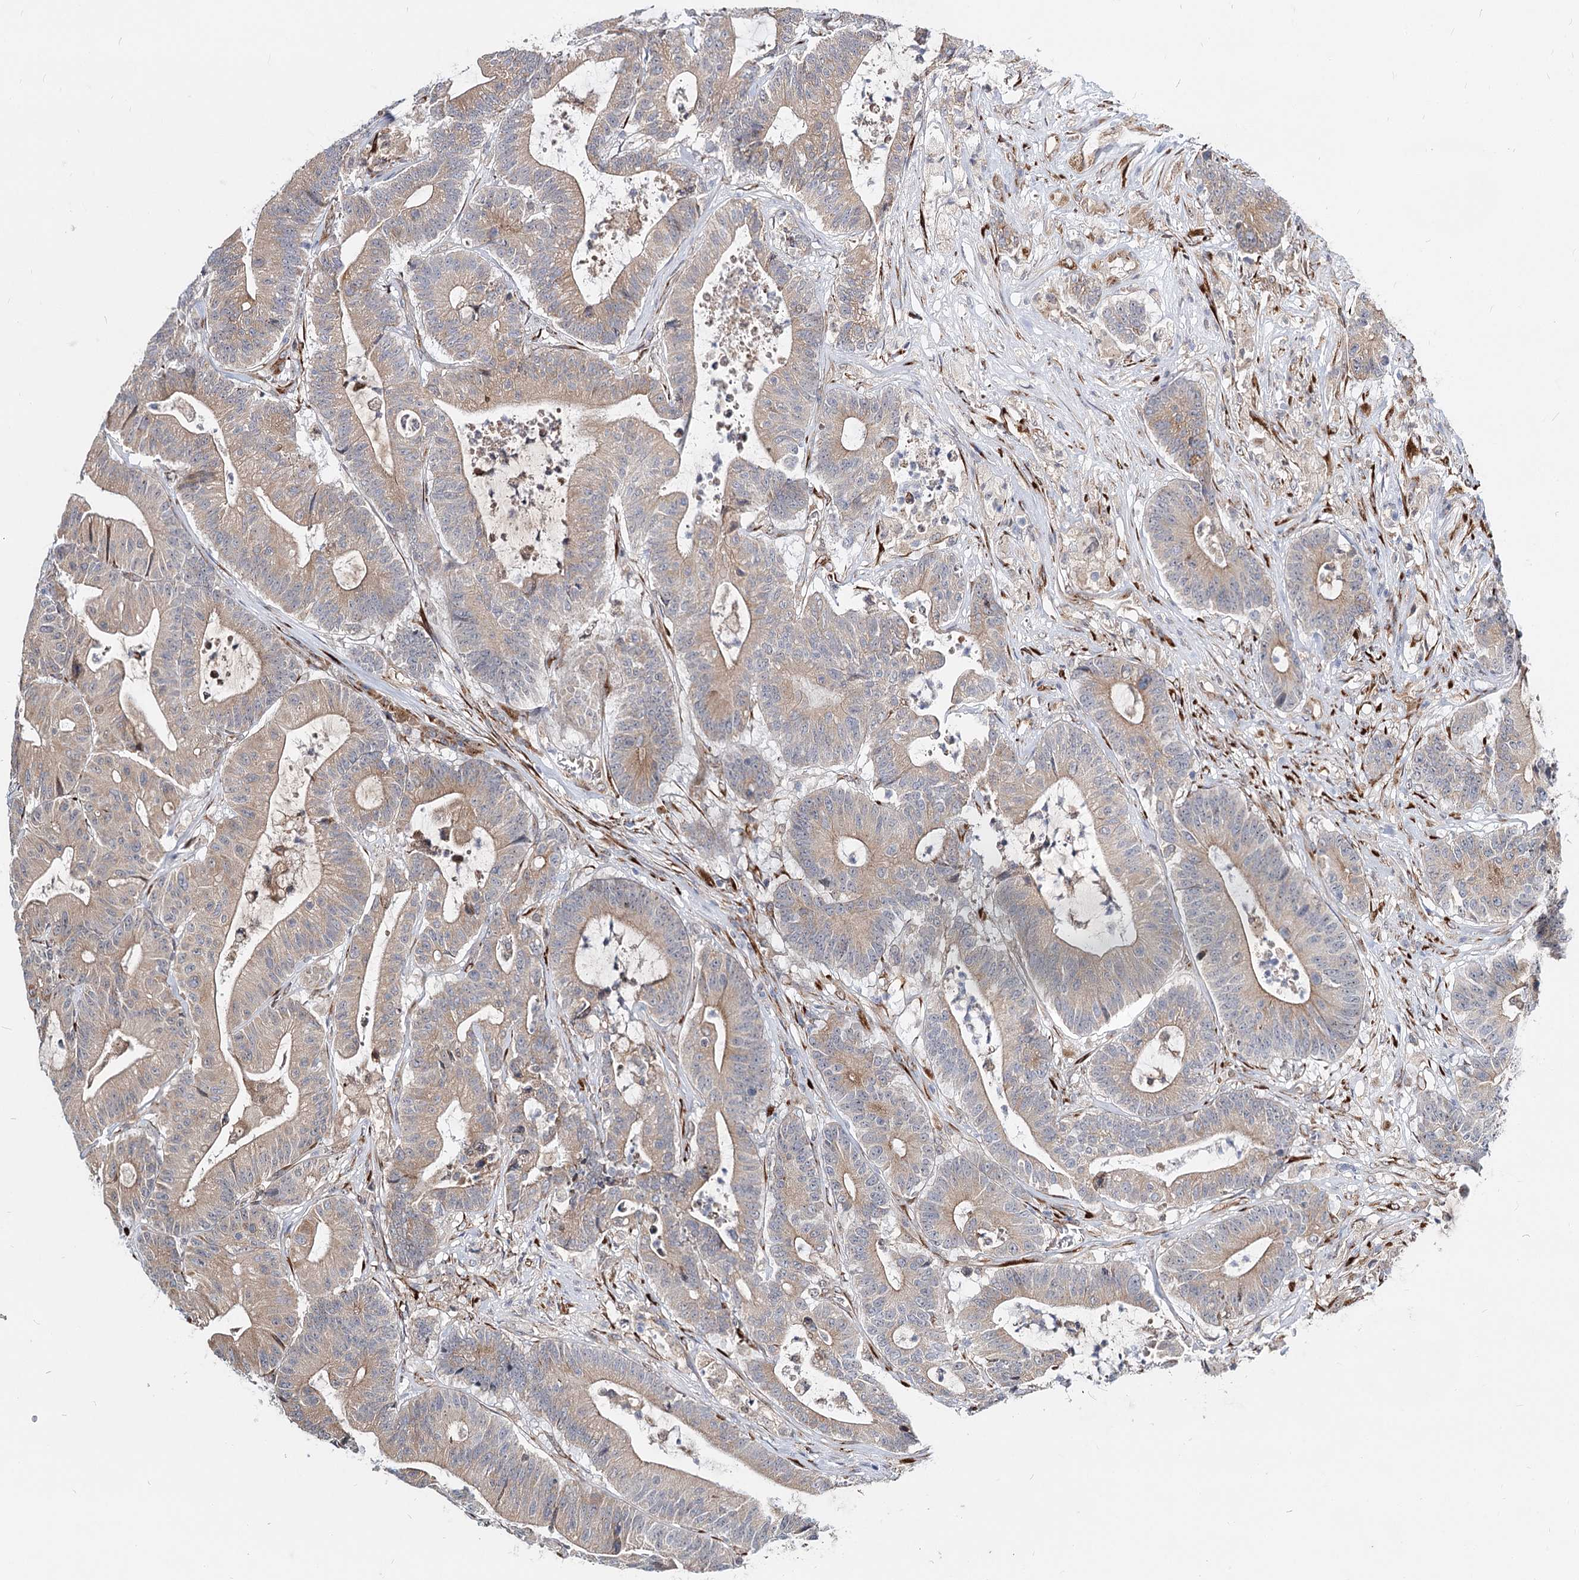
{"staining": {"intensity": "moderate", "quantity": "25%-75%", "location": "cytoplasmic/membranous"}, "tissue": "colorectal cancer", "cell_type": "Tumor cells", "image_type": "cancer", "snomed": [{"axis": "morphology", "description": "Adenocarcinoma, NOS"}, {"axis": "topography", "description": "Colon"}], "caption": "A micrograph of colorectal cancer stained for a protein exhibits moderate cytoplasmic/membranous brown staining in tumor cells.", "gene": "SPART", "patient": {"sex": "female", "age": 84}}